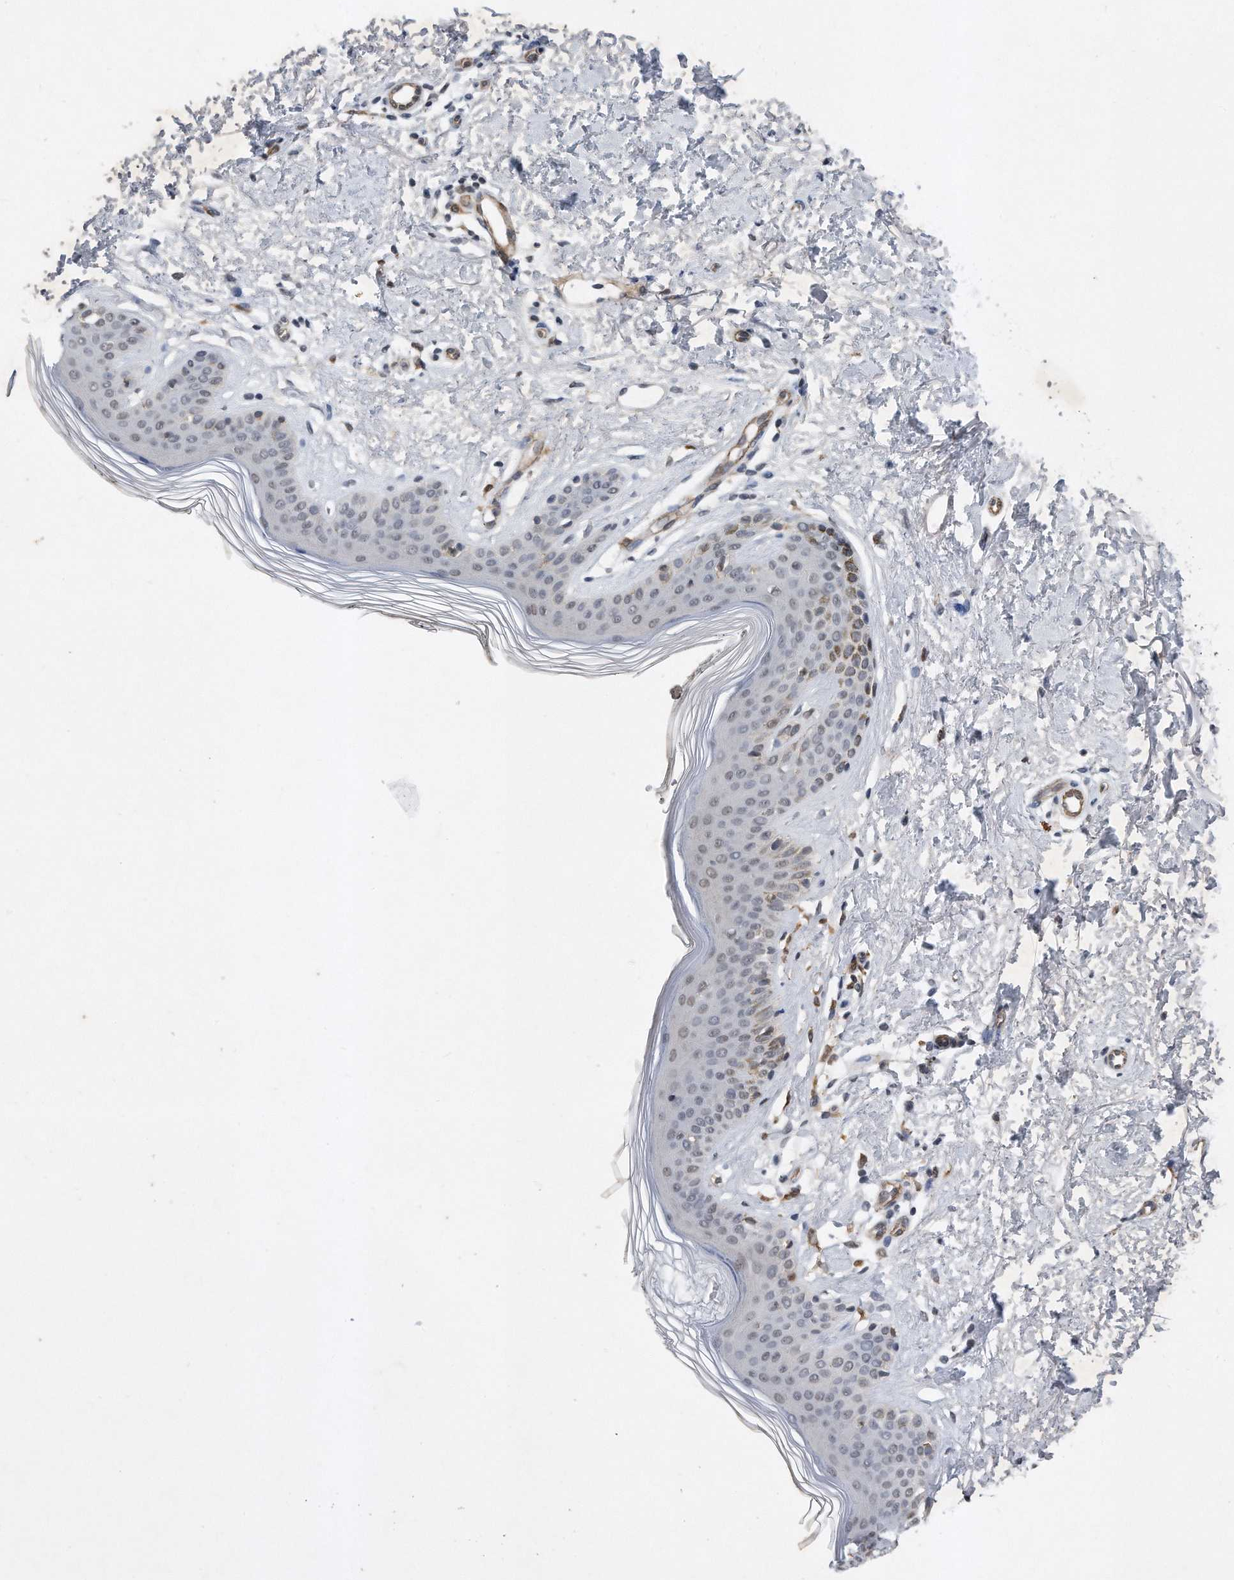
{"staining": {"intensity": "negative", "quantity": "none", "location": "none"}, "tissue": "skin", "cell_type": "Fibroblasts", "image_type": "normal", "snomed": [{"axis": "morphology", "description": "Normal tissue, NOS"}, {"axis": "topography", "description": "Skin"}], "caption": "Photomicrograph shows no significant protein positivity in fibroblasts of normal skin. Nuclei are stained in blue.", "gene": "TP53INP1", "patient": {"sex": "female", "age": 64}}